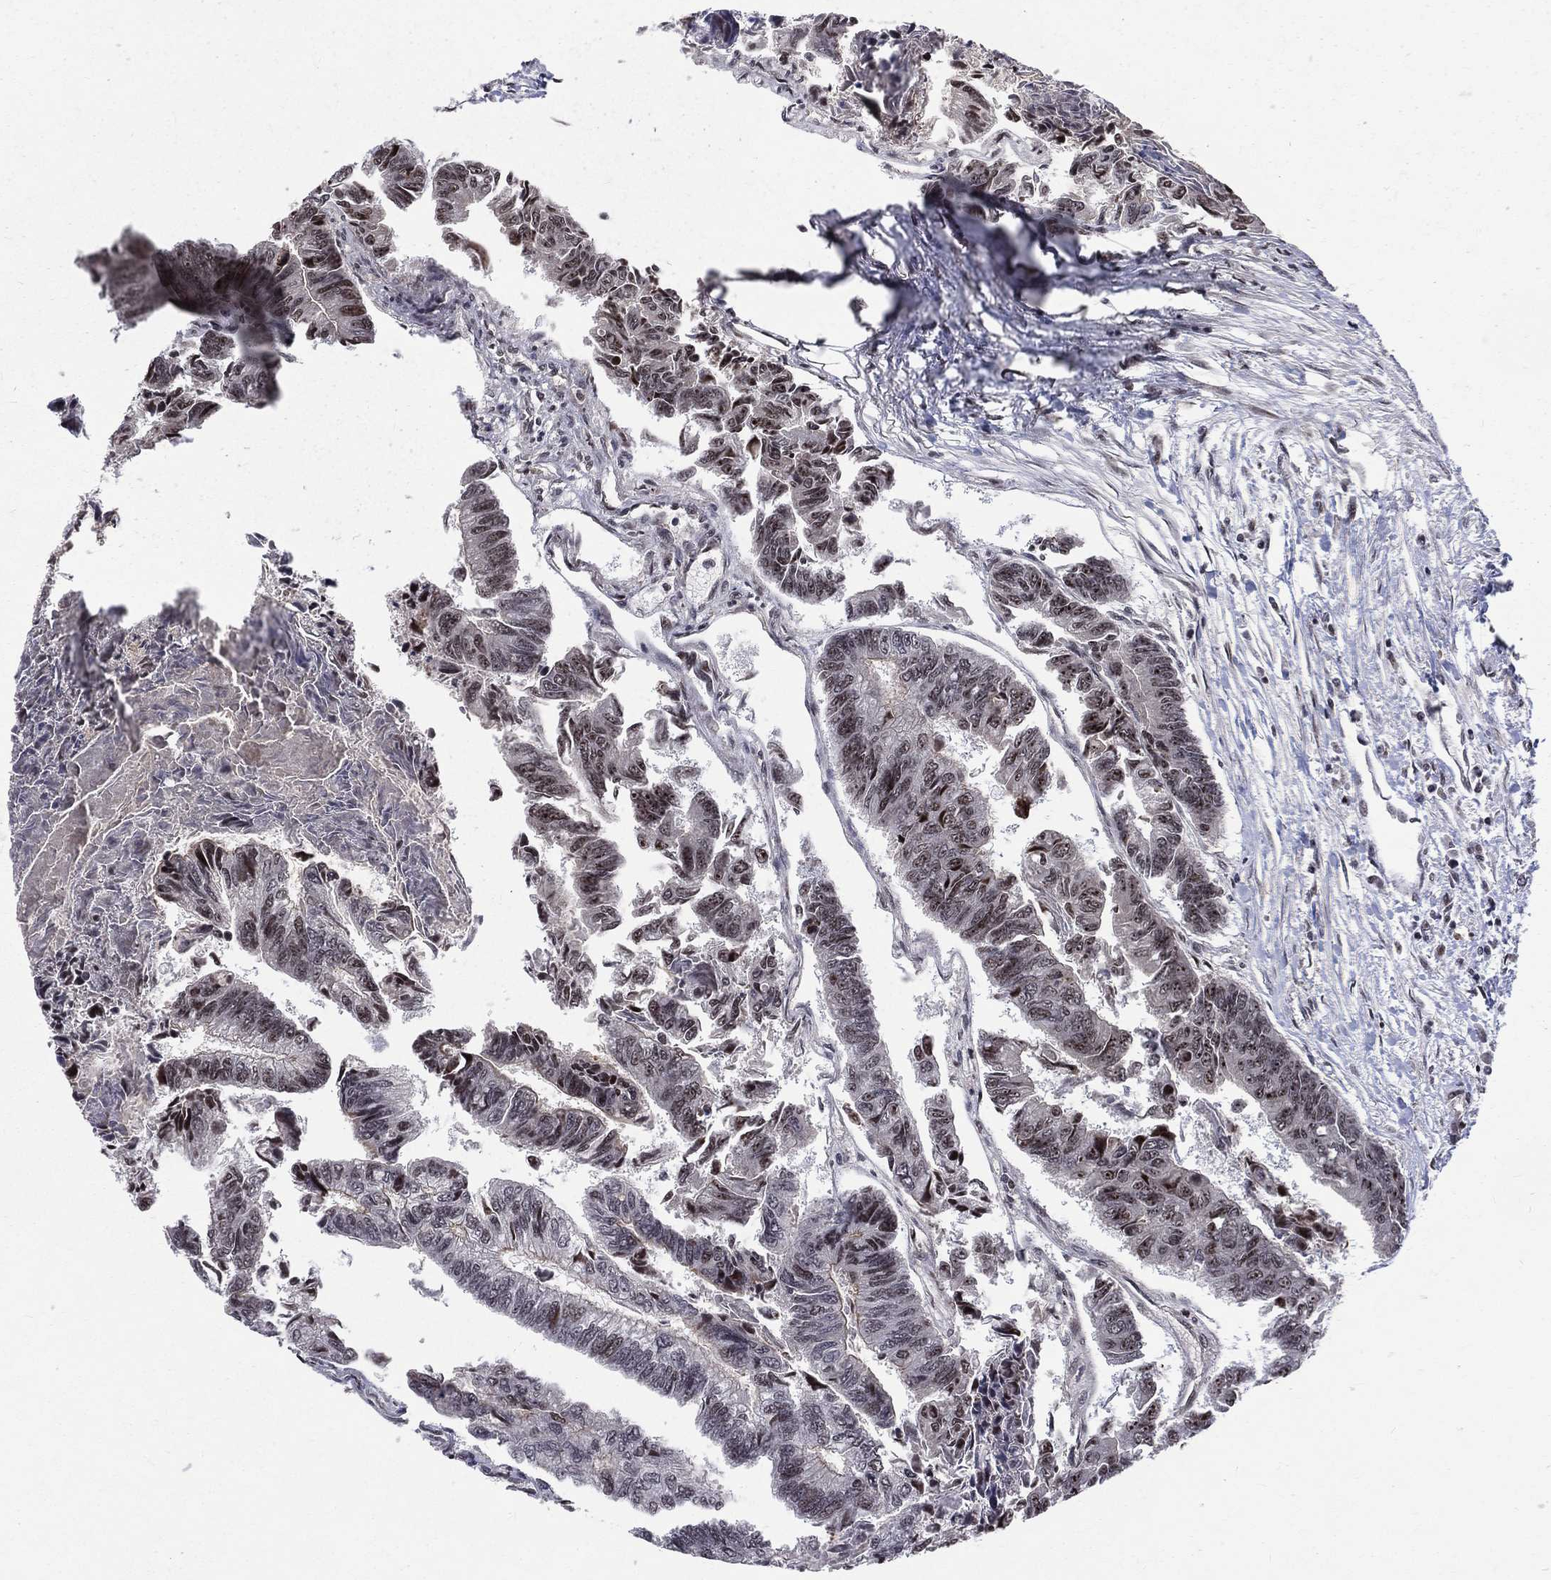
{"staining": {"intensity": "strong", "quantity": "<25%", "location": "nuclear"}, "tissue": "colorectal cancer", "cell_type": "Tumor cells", "image_type": "cancer", "snomed": [{"axis": "morphology", "description": "Adenocarcinoma, NOS"}, {"axis": "topography", "description": "Colon"}], "caption": "High-power microscopy captured an immunohistochemistry (IHC) micrograph of colorectal adenocarcinoma, revealing strong nuclear positivity in about <25% of tumor cells.", "gene": "SMC3", "patient": {"sex": "female", "age": 65}}